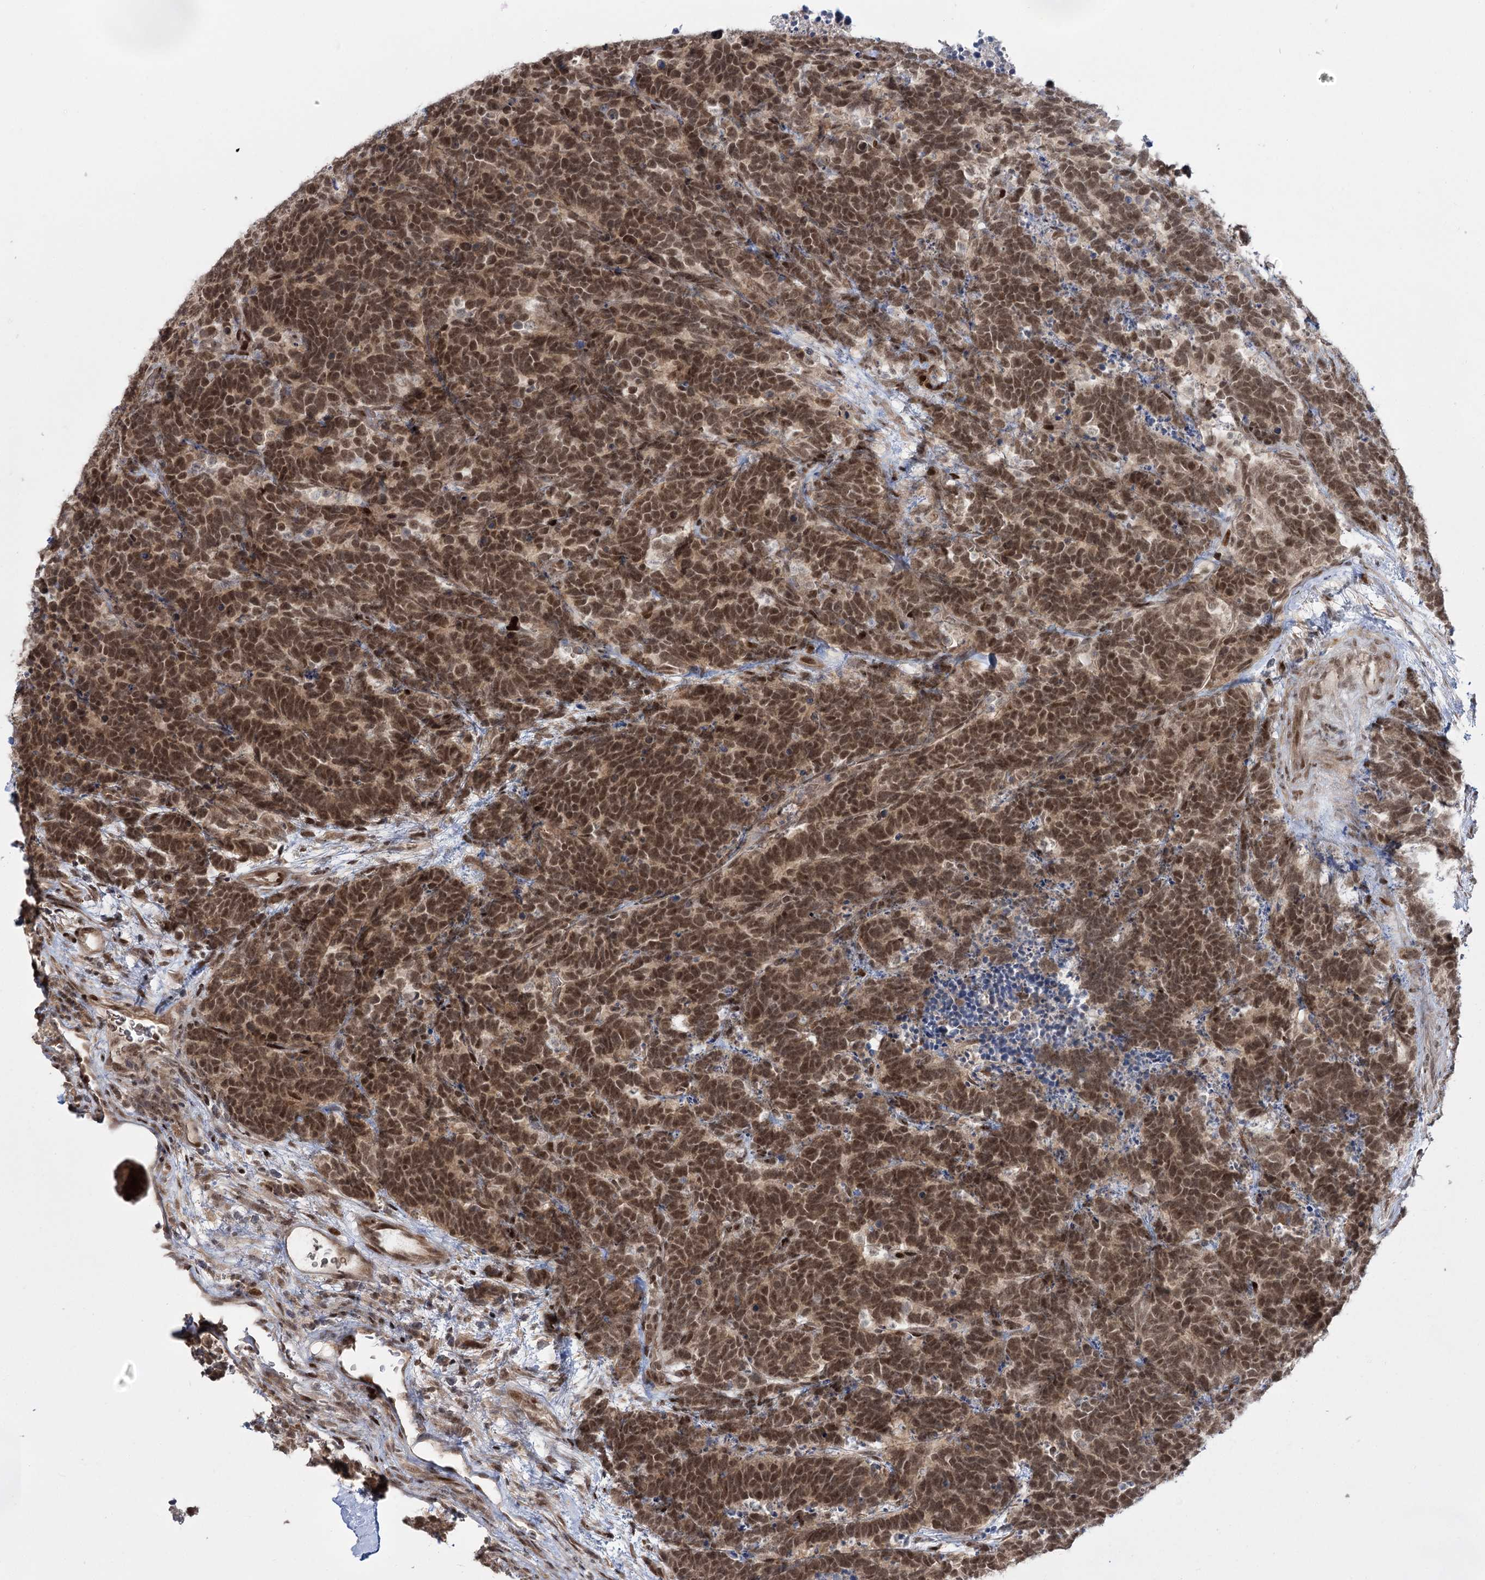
{"staining": {"intensity": "moderate", "quantity": ">75%", "location": "nuclear"}, "tissue": "carcinoid", "cell_type": "Tumor cells", "image_type": "cancer", "snomed": [{"axis": "morphology", "description": "Carcinoma, NOS"}, {"axis": "morphology", "description": "Carcinoid, malignant, NOS"}, {"axis": "topography", "description": "Urinary bladder"}], "caption": "Immunohistochemistry photomicrograph of neoplastic tissue: human carcinoid stained using immunohistochemistry reveals medium levels of moderate protein expression localized specifically in the nuclear of tumor cells, appearing as a nuclear brown color.", "gene": "HELQ", "patient": {"sex": "male", "age": 57}}